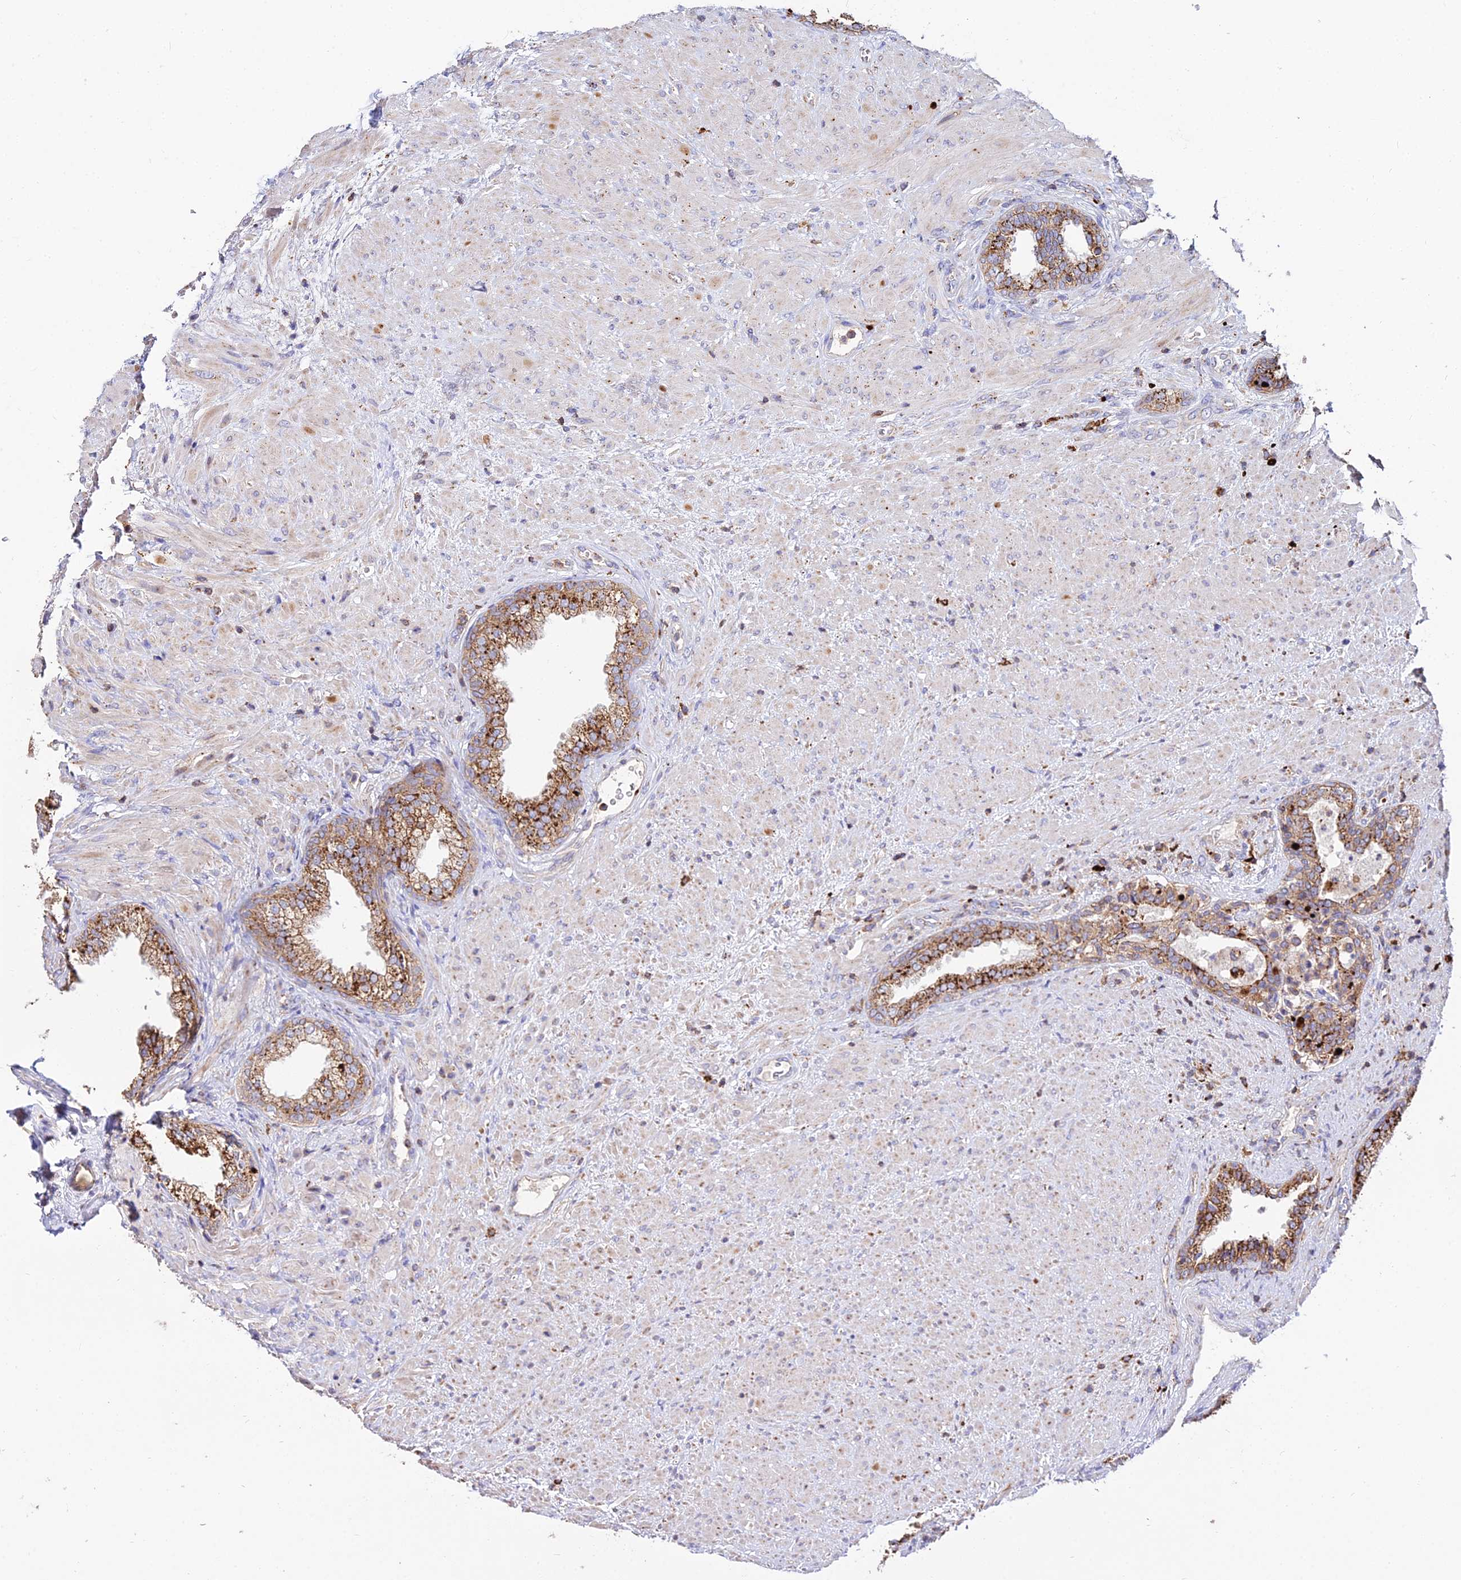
{"staining": {"intensity": "strong", "quantity": ">75%", "location": "cytoplasmic/membranous"}, "tissue": "prostate", "cell_type": "Glandular cells", "image_type": "normal", "snomed": [{"axis": "morphology", "description": "Normal tissue, NOS"}, {"axis": "topography", "description": "Prostate"}], "caption": "Protein analysis of unremarkable prostate exhibits strong cytoplasmic/membranous expression in approximately >75% of glandular cells.", "gene": "PNLIPRP3", "patient": {"sex": "male", "age": 76}}